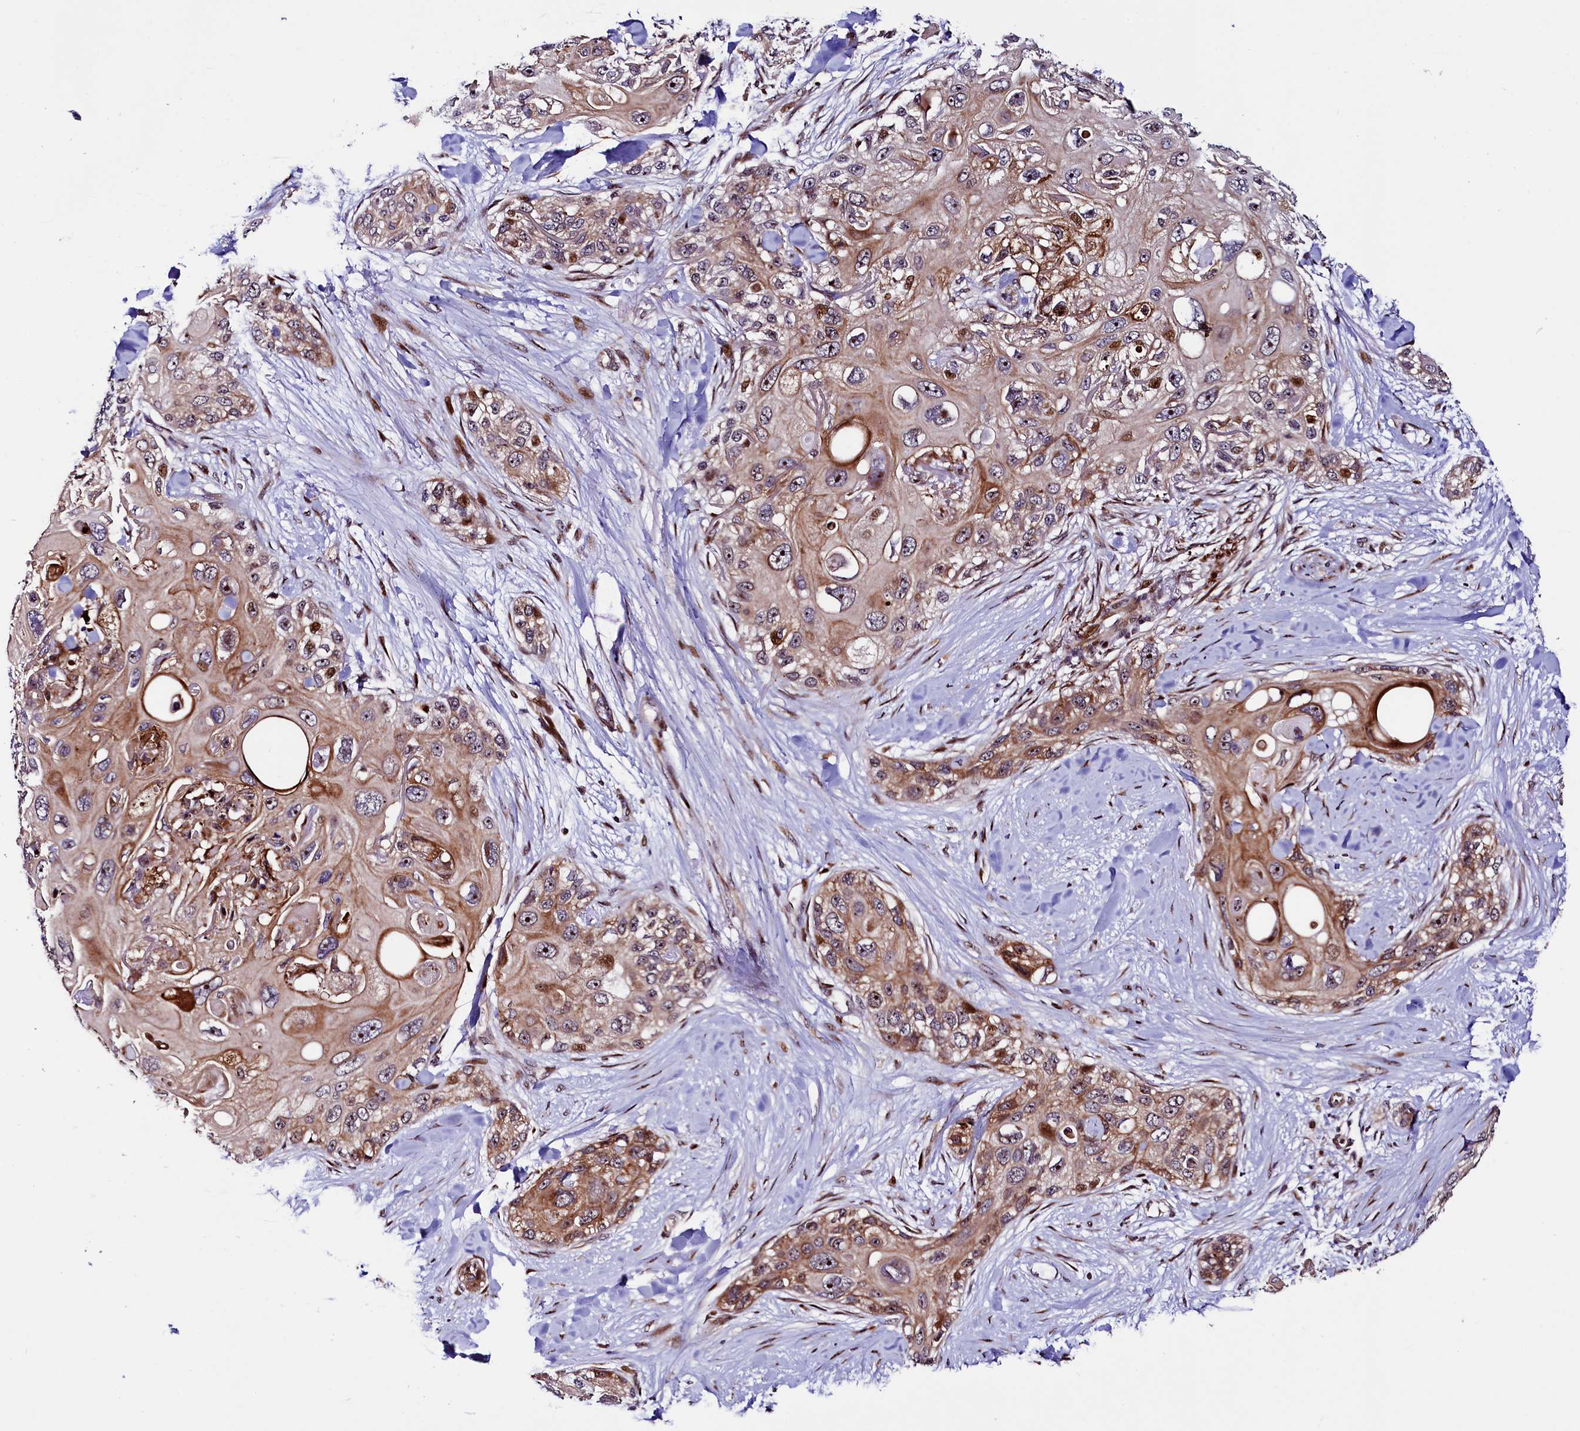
{"staining": {"intensity": "moderate", "quantity": ">75%", "location": "cytoplasmic/membranous,nuclear"}, "tissue": "skin cancer", "cell_type": "Tumor cells", "image_type": "cancer", "snomed": [{"axis": "morphology", "description": "Normal tissue, NOS"}, {"axis": "morphology", "description": "Squamous cell carcinoma, NOS"}, {"axis": "topography", "description": "Skin"}], "caption": "Tumor cells demonstrate medium levels of moderate cytoplasmic/membranous and nuclear staining in about >75% of cells in human skin cancer (squamous cell carcinoma).", "gene": "TRMT112", "patient": {"sex": "male", "age": 72}}